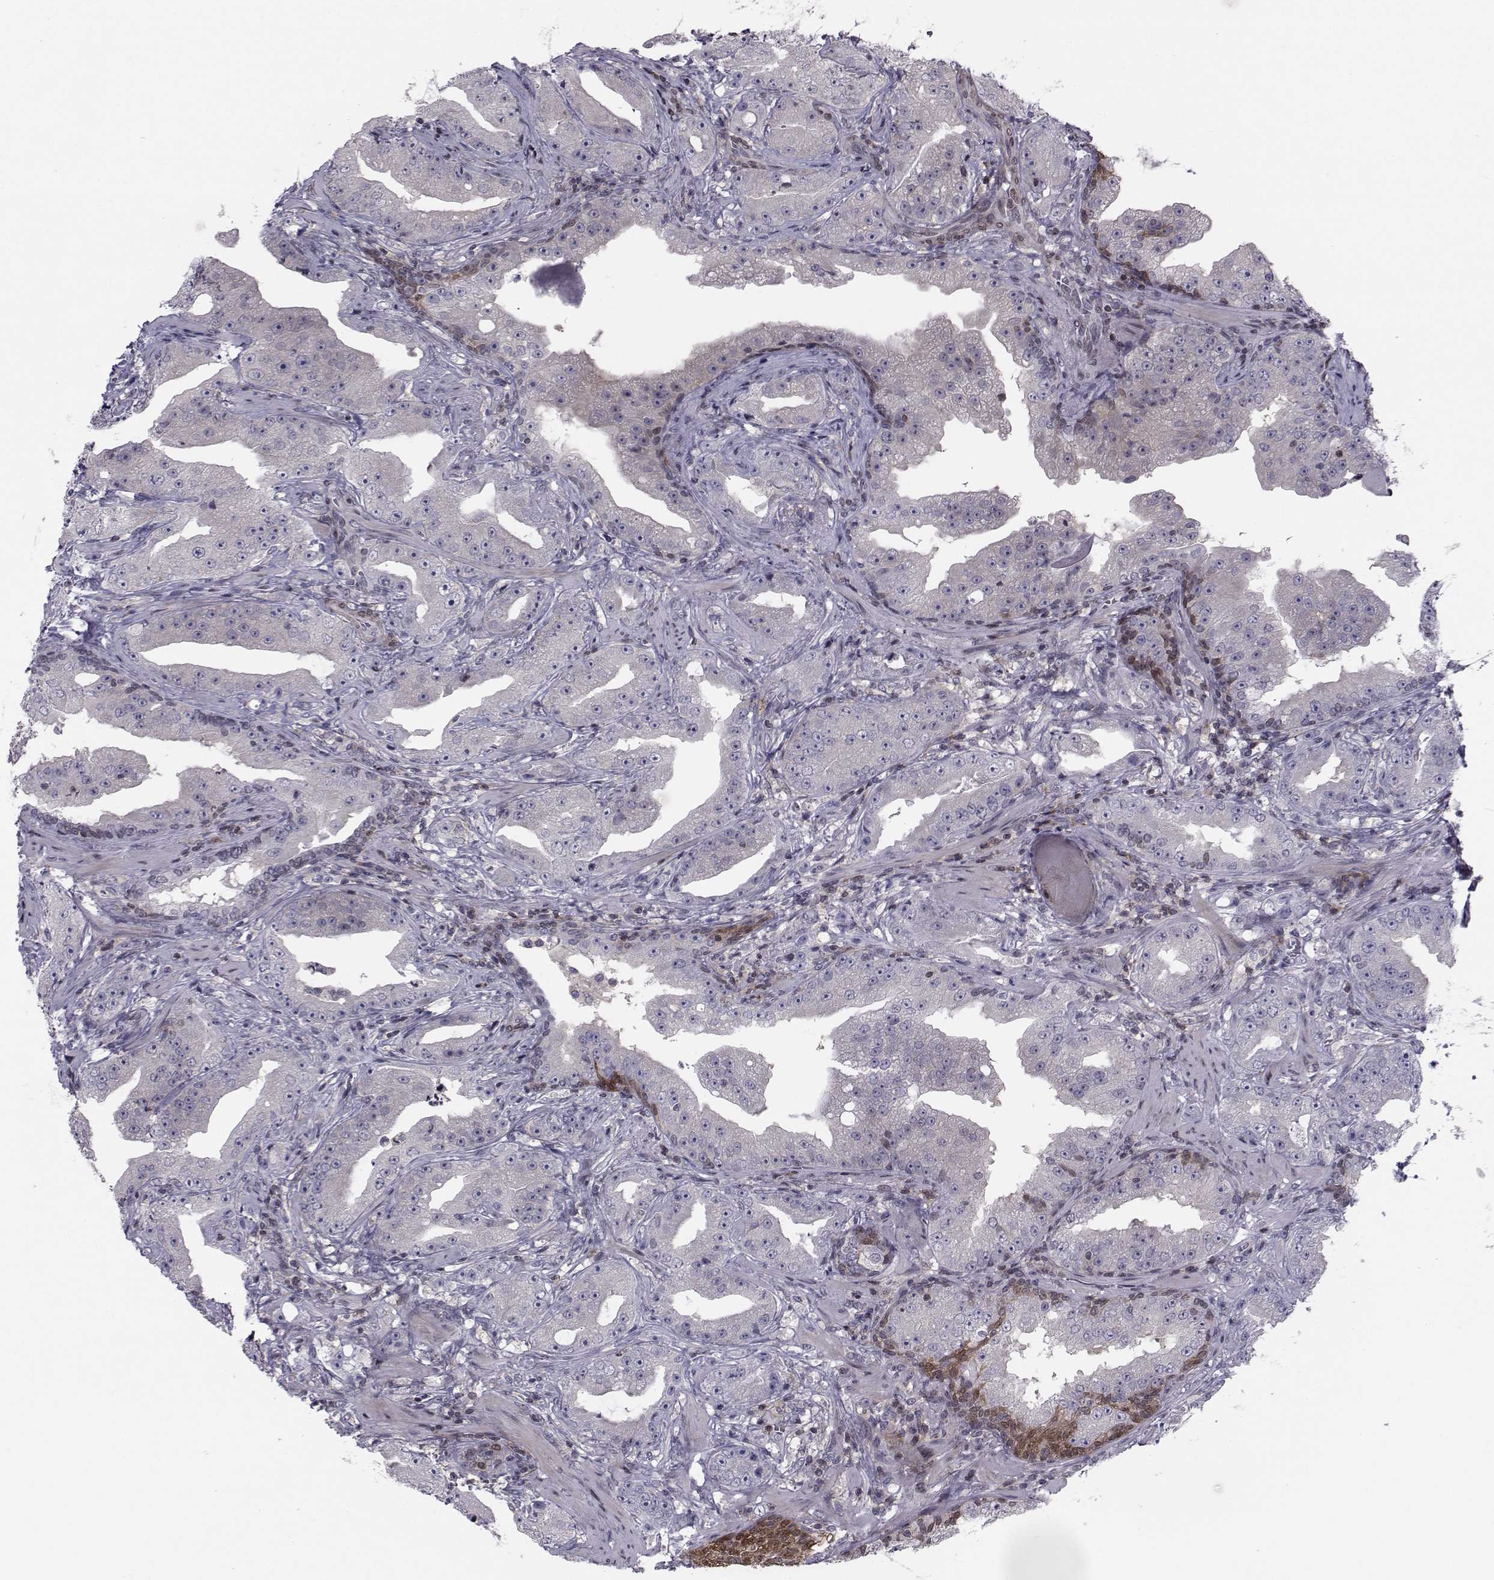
{"staining": {"intensity": "negative", "quantity": "none", "location": "none"}, "tissue": "prostate cancer", "cell_type": "Tumor cells", "image_type": "cancer", "snomed": [{"axis": "morphology", "description": "Adenocarcinoma, Low grade"}, {"axis": "topography", "description": "Prostate"}], "caption": "This image is of prostate cancer stained with immunohistochemistry to label a protein in brown with the nuclei are counter-stained blue. There is no staining in tumor cells.", "gene": "PCP4L1", "patient": {"sex": "male", "age": 62}}